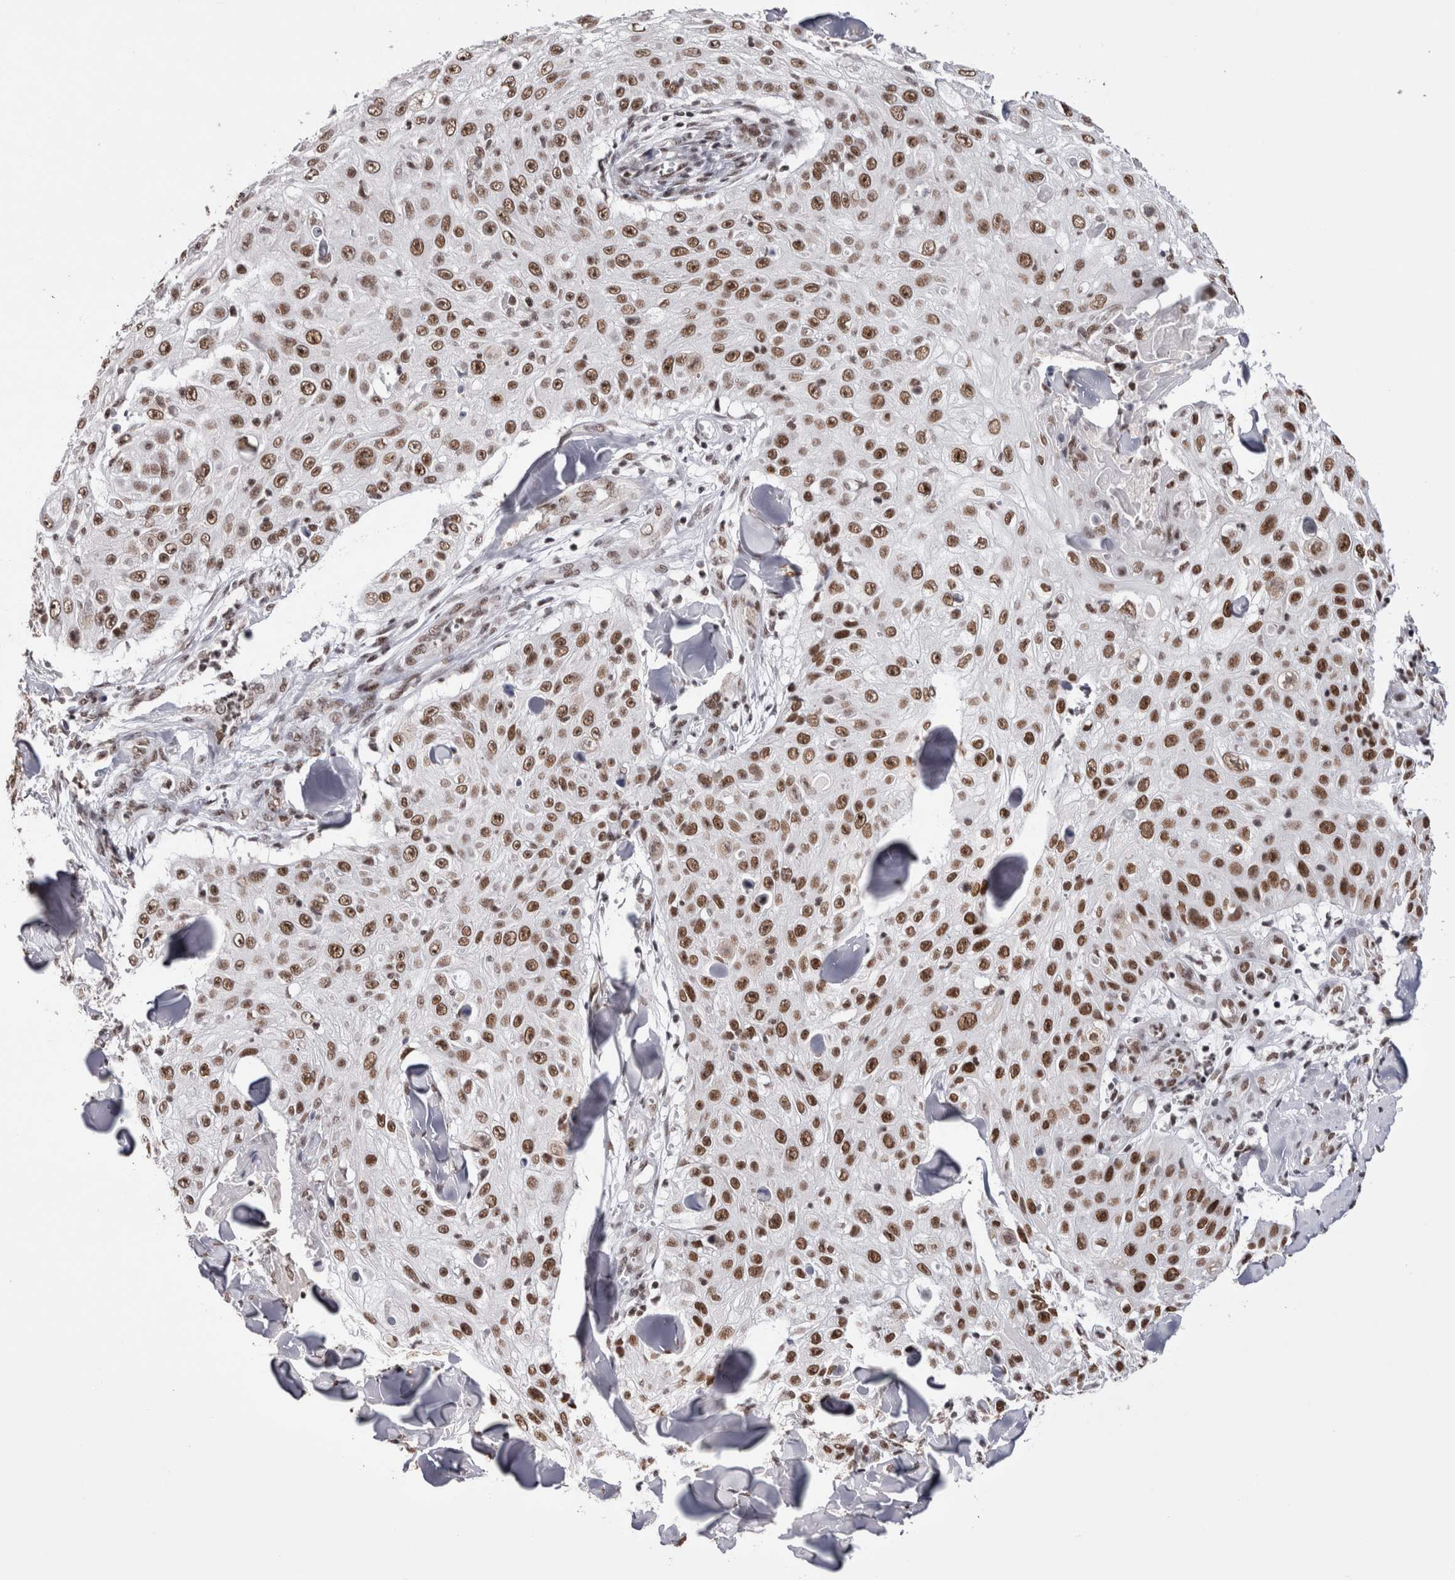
{"staining": {"intensity": "moderate", "quantity": ">75%", "location": "nuclear"}, "tissue": "skin cancer", "cell_type": "Tumor cells", "image_type": "cancer", "snomed": [{"axis": "morphology", "description": "Squamous cell carcinoma, NOS"}, {"axis": "topography", "description": "Skin"}], "caption": "Protein expression analysis of human squamous cell carcinoma (skin) reveals moderate nuclear staining in approximately >75% of tumor cells.", "gene": "SMC1A", "patient": {"sex": "male", "age": 86}}